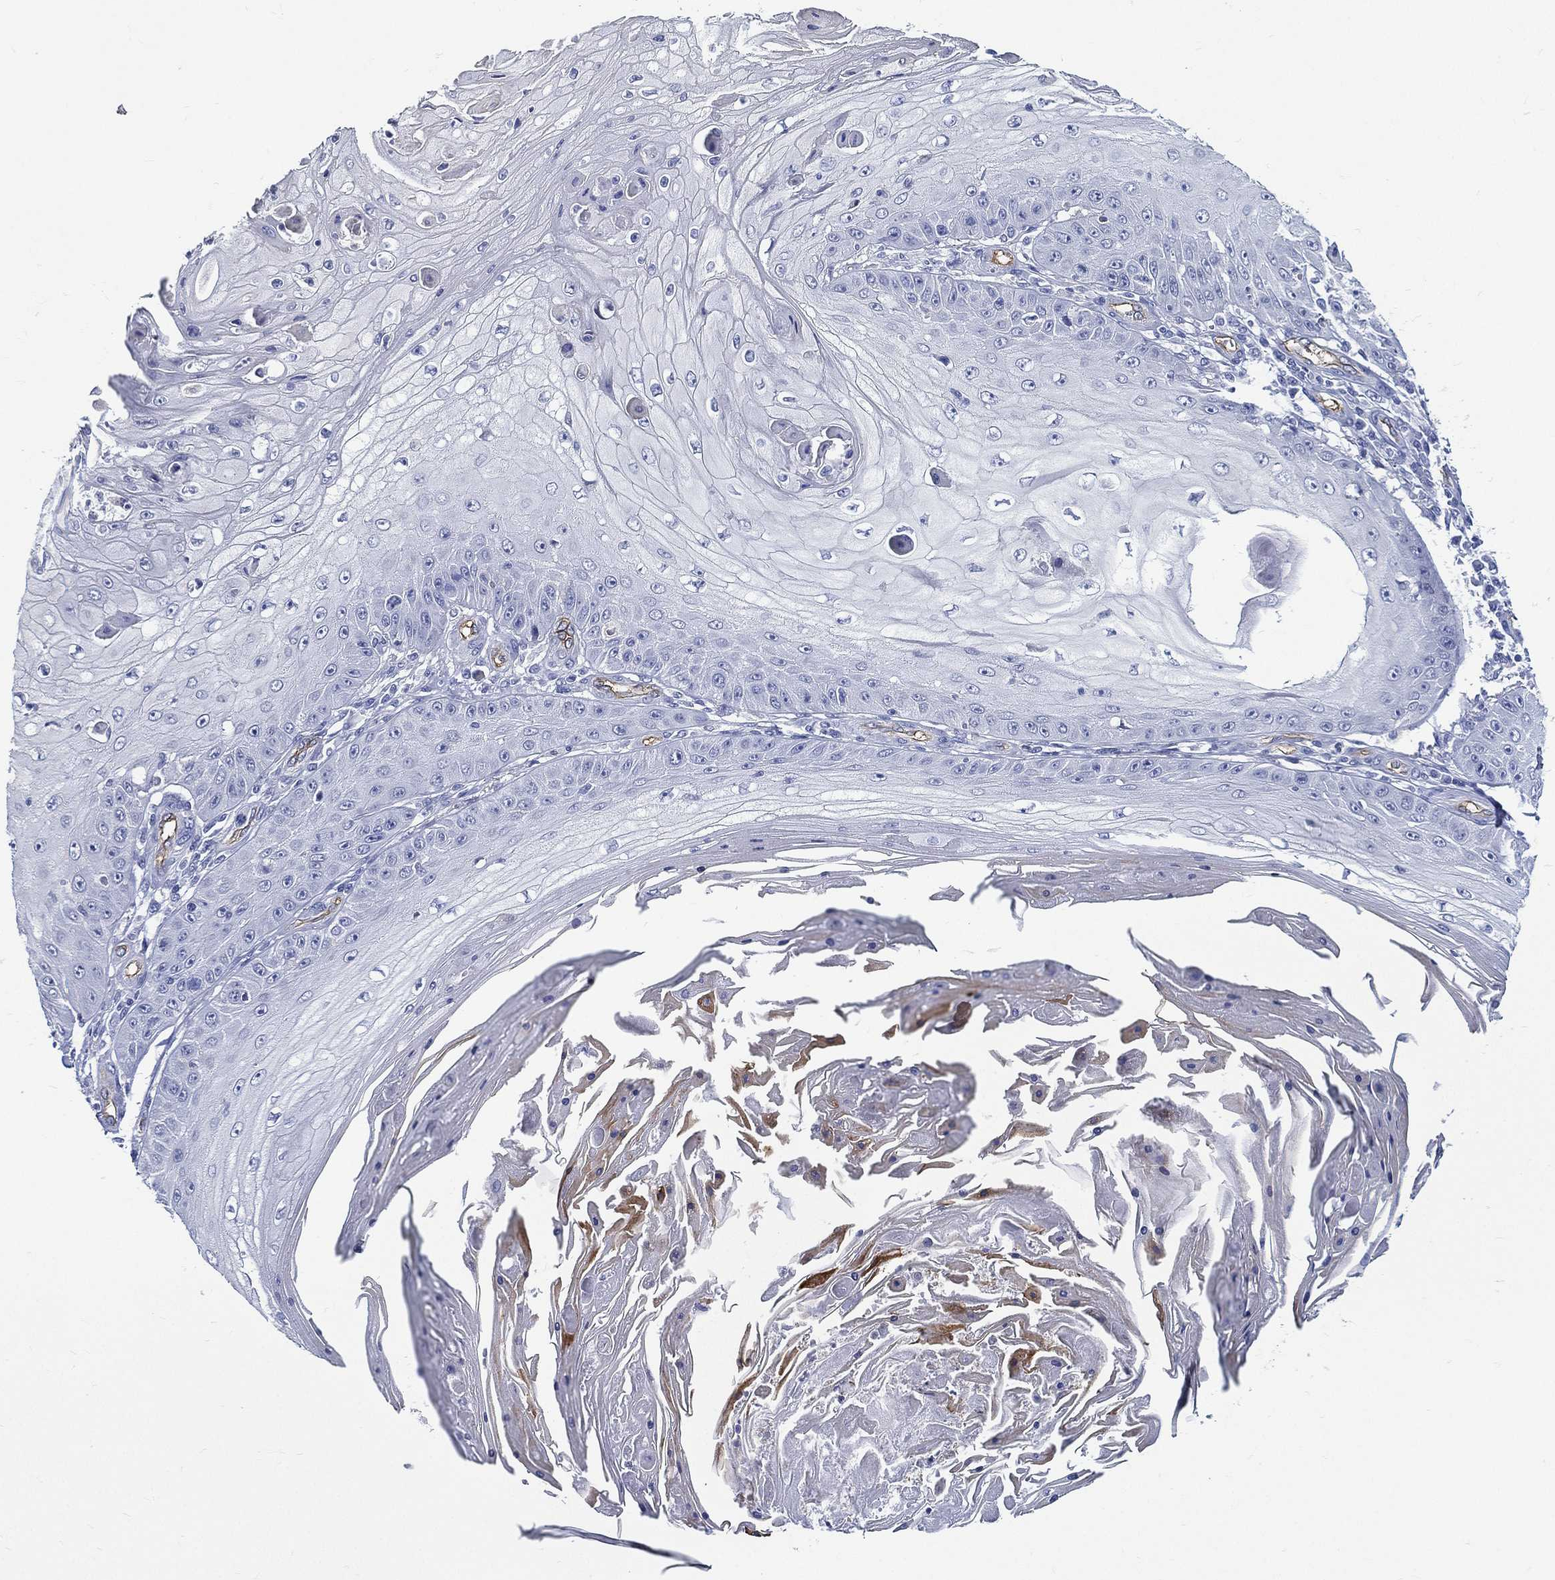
{"staining": {"intensity": "negative", "quantity": "none", "location": "none"}, "tissue": "skin cancer", "cell_type": "Tumor cells", "image_type": "cancer", "snomed": [{"axis": "morphology", "description": "Squamous cell carcinoma, NOS"}, {"axis": "topography", "description": "Skin"}], "caption": "A histopathology image of skin cancer stained for a protein exhibits no brown staining in tumor cells.", "gene": "NEDD9", "patient": {"sex": "male", "age": 70}}